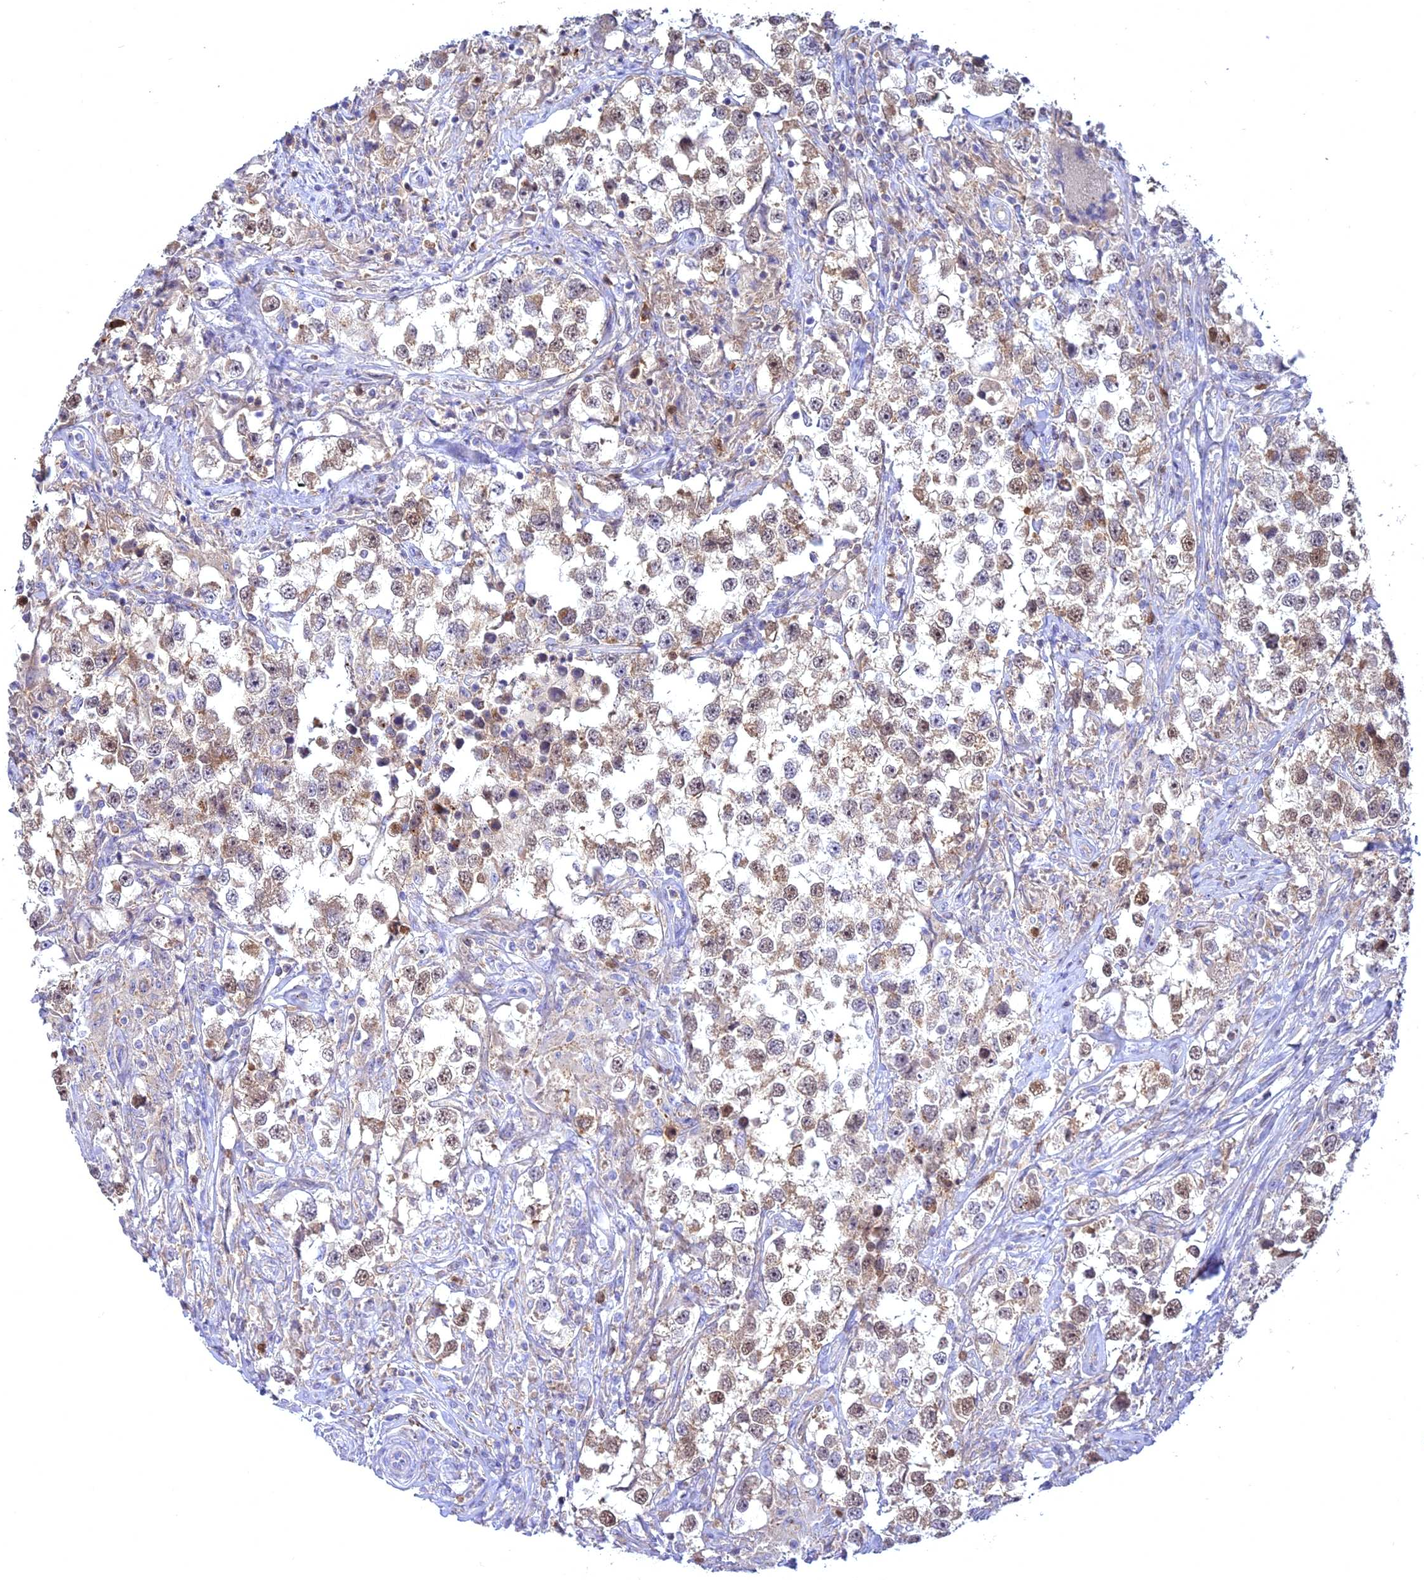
{"staining": {"intensity": "moderate", "quantity": "25%-75%", "location": "cytoplasmic/membranous,nuclear"}, "tissue": "testis cancer", "cell_type": "Tumor cells", "image_type": "cancer", "snomed": [{"axis": "morphology", "description": "Seminoma, NOS"}, {"axis": "topography", "description": "Testis"}], "caption": "High-power microscopy captured an IHC micrograph of testis seminoma, revealing moderate cytoplasmic/membranous and nuclear staining in about 25%-75% of tumor cells.", "gene": "CENPV", "patient": {"sex": "male", "age": 46}}